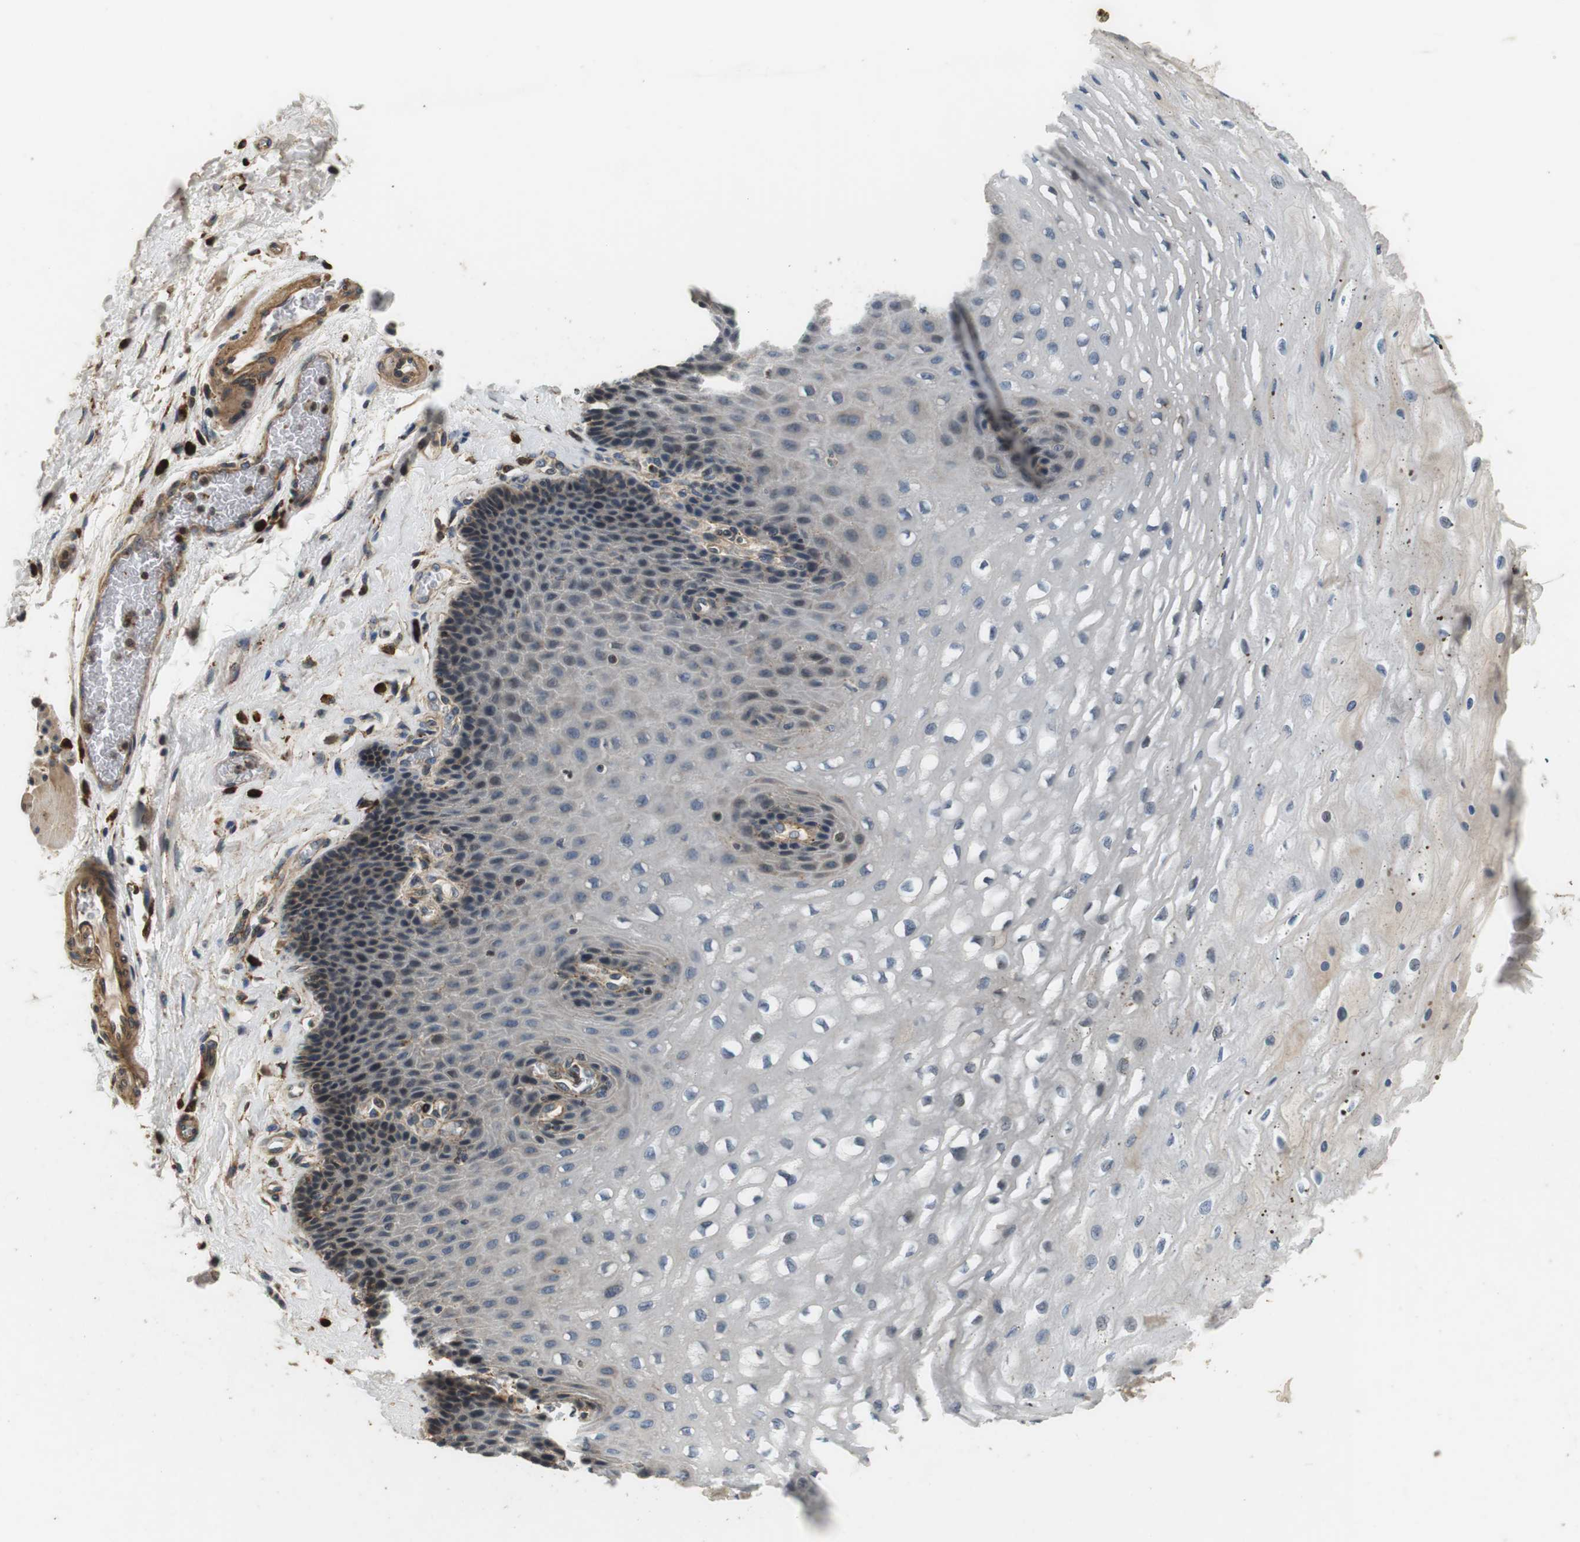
{"staining": {"intensity": "moderate", "quantity": "<25%", "location": "cytoplasmic/membranous"}, "tissue": "esophagus", "cell_type": "Squamous epithelial cells", "image_type": "normal", "snomed": [{"axis": "morphology", "description": "Normal tissue, NOS"}, {"axis": "topography", "description": "Esophagus"}], "caption": "Squamous epithelial cells reveal low levels of moderate cytoplasmic/membranous staining in approximately <25% of cells in normal human esophagus.", "gene": "TXNRD1", "patient": {"sex": "female", "age": 72}}